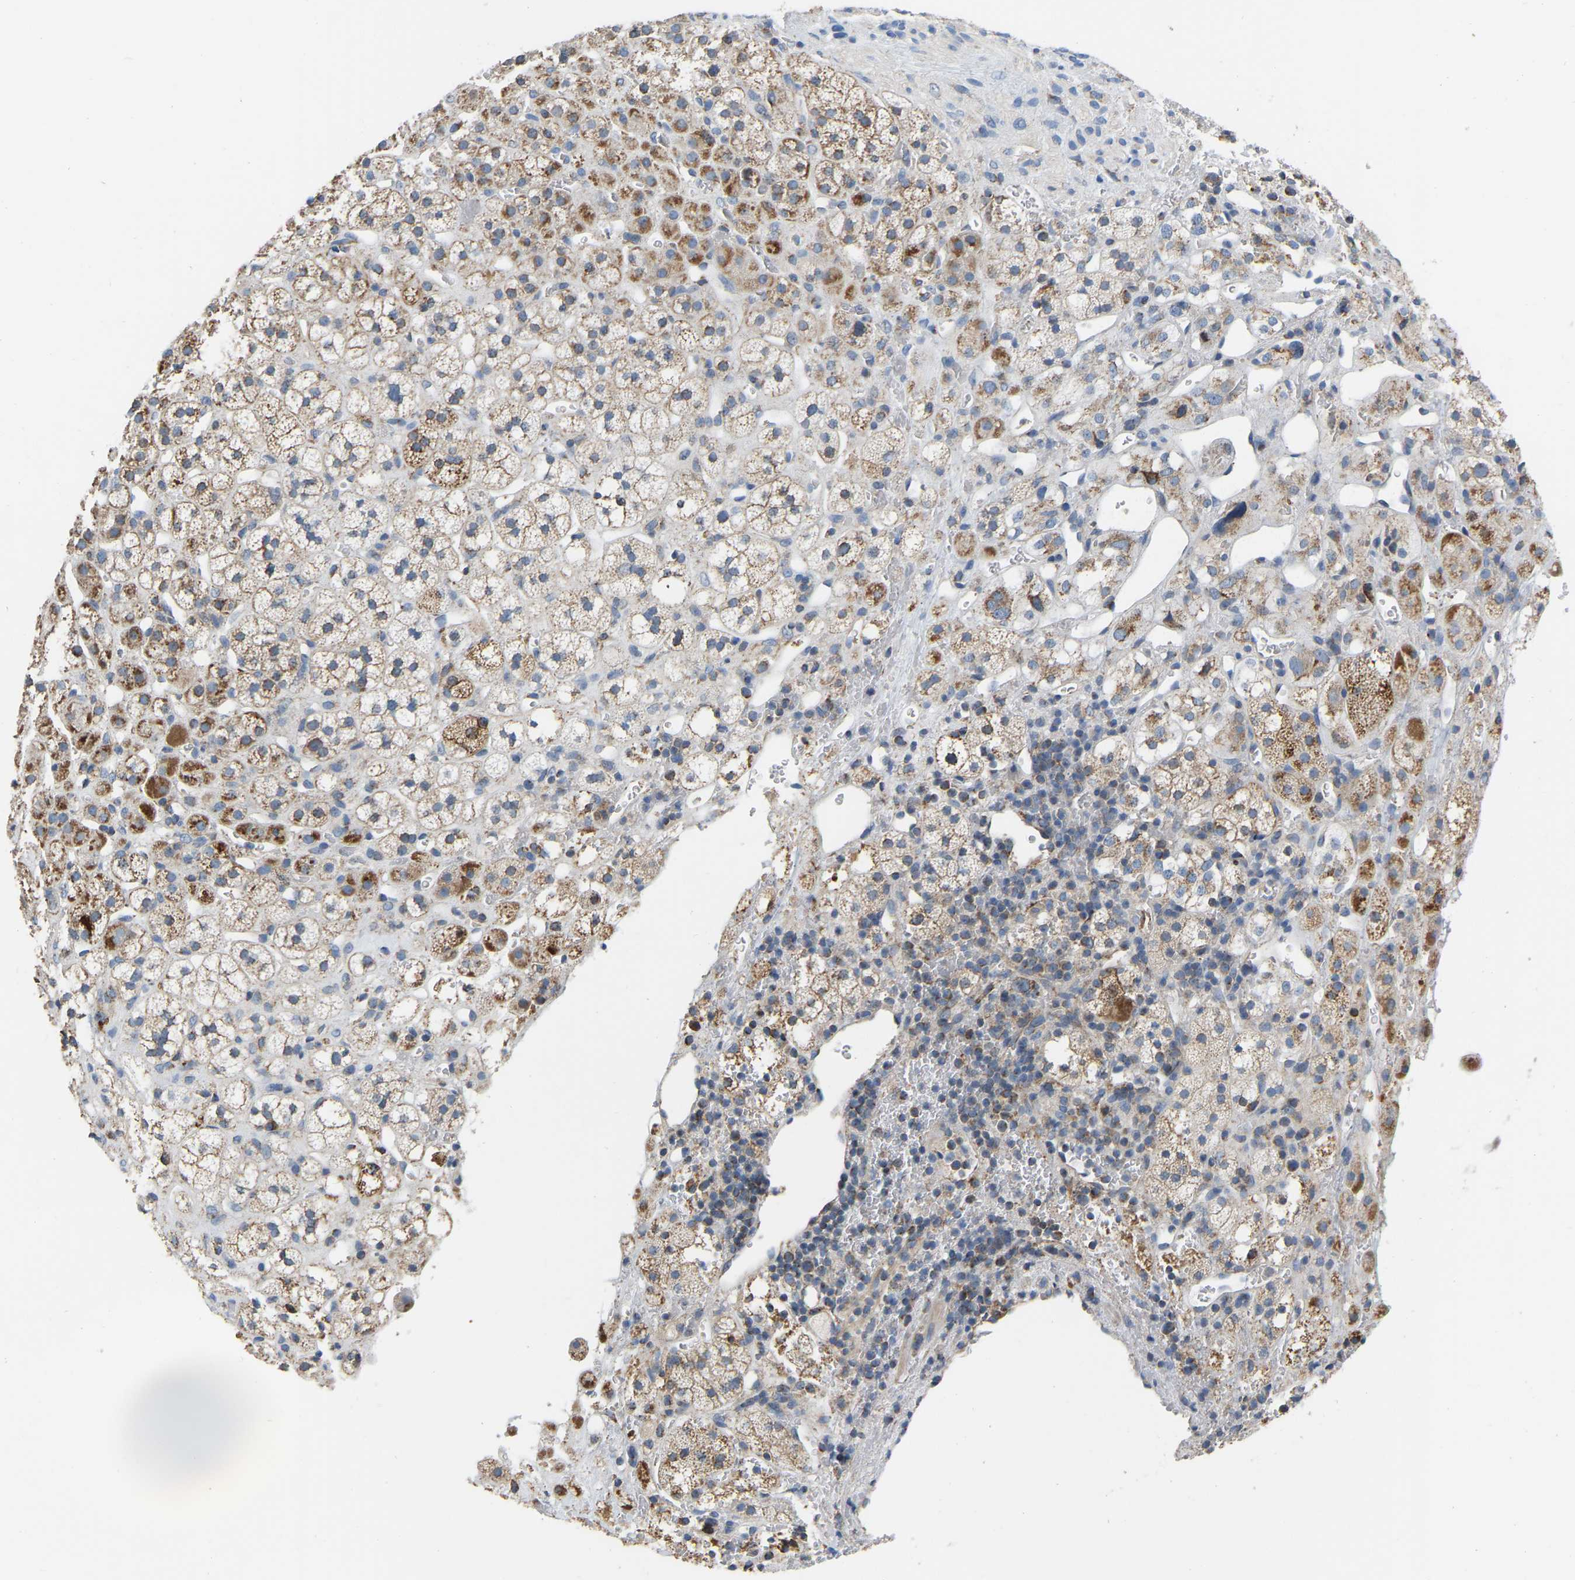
{"staining": {"intensity": "strong", "quantity": ">75%", "location": "cytoplasmic/membranous"}, "tissue": "adrenal gland", "cell_type": "Glandular cells", "image_type": "normal", "snomed": [{"axis": "morphology", "description": "Normal tissue, NOS"}, {"axis": "topography", "description": "Adrenal gland"}], "caption": "Adrenal gland was stained to show a protein in brown. There is high levels of strong cytoplasmic/membranous positivity in about >75% of glandular cells. (DAB (3,3'-diaminobenzidine) = brown stain, brightfield microscopy at high magnification).", "gene": "CBLB", "patient": {"sex": "male", "age": 56}}